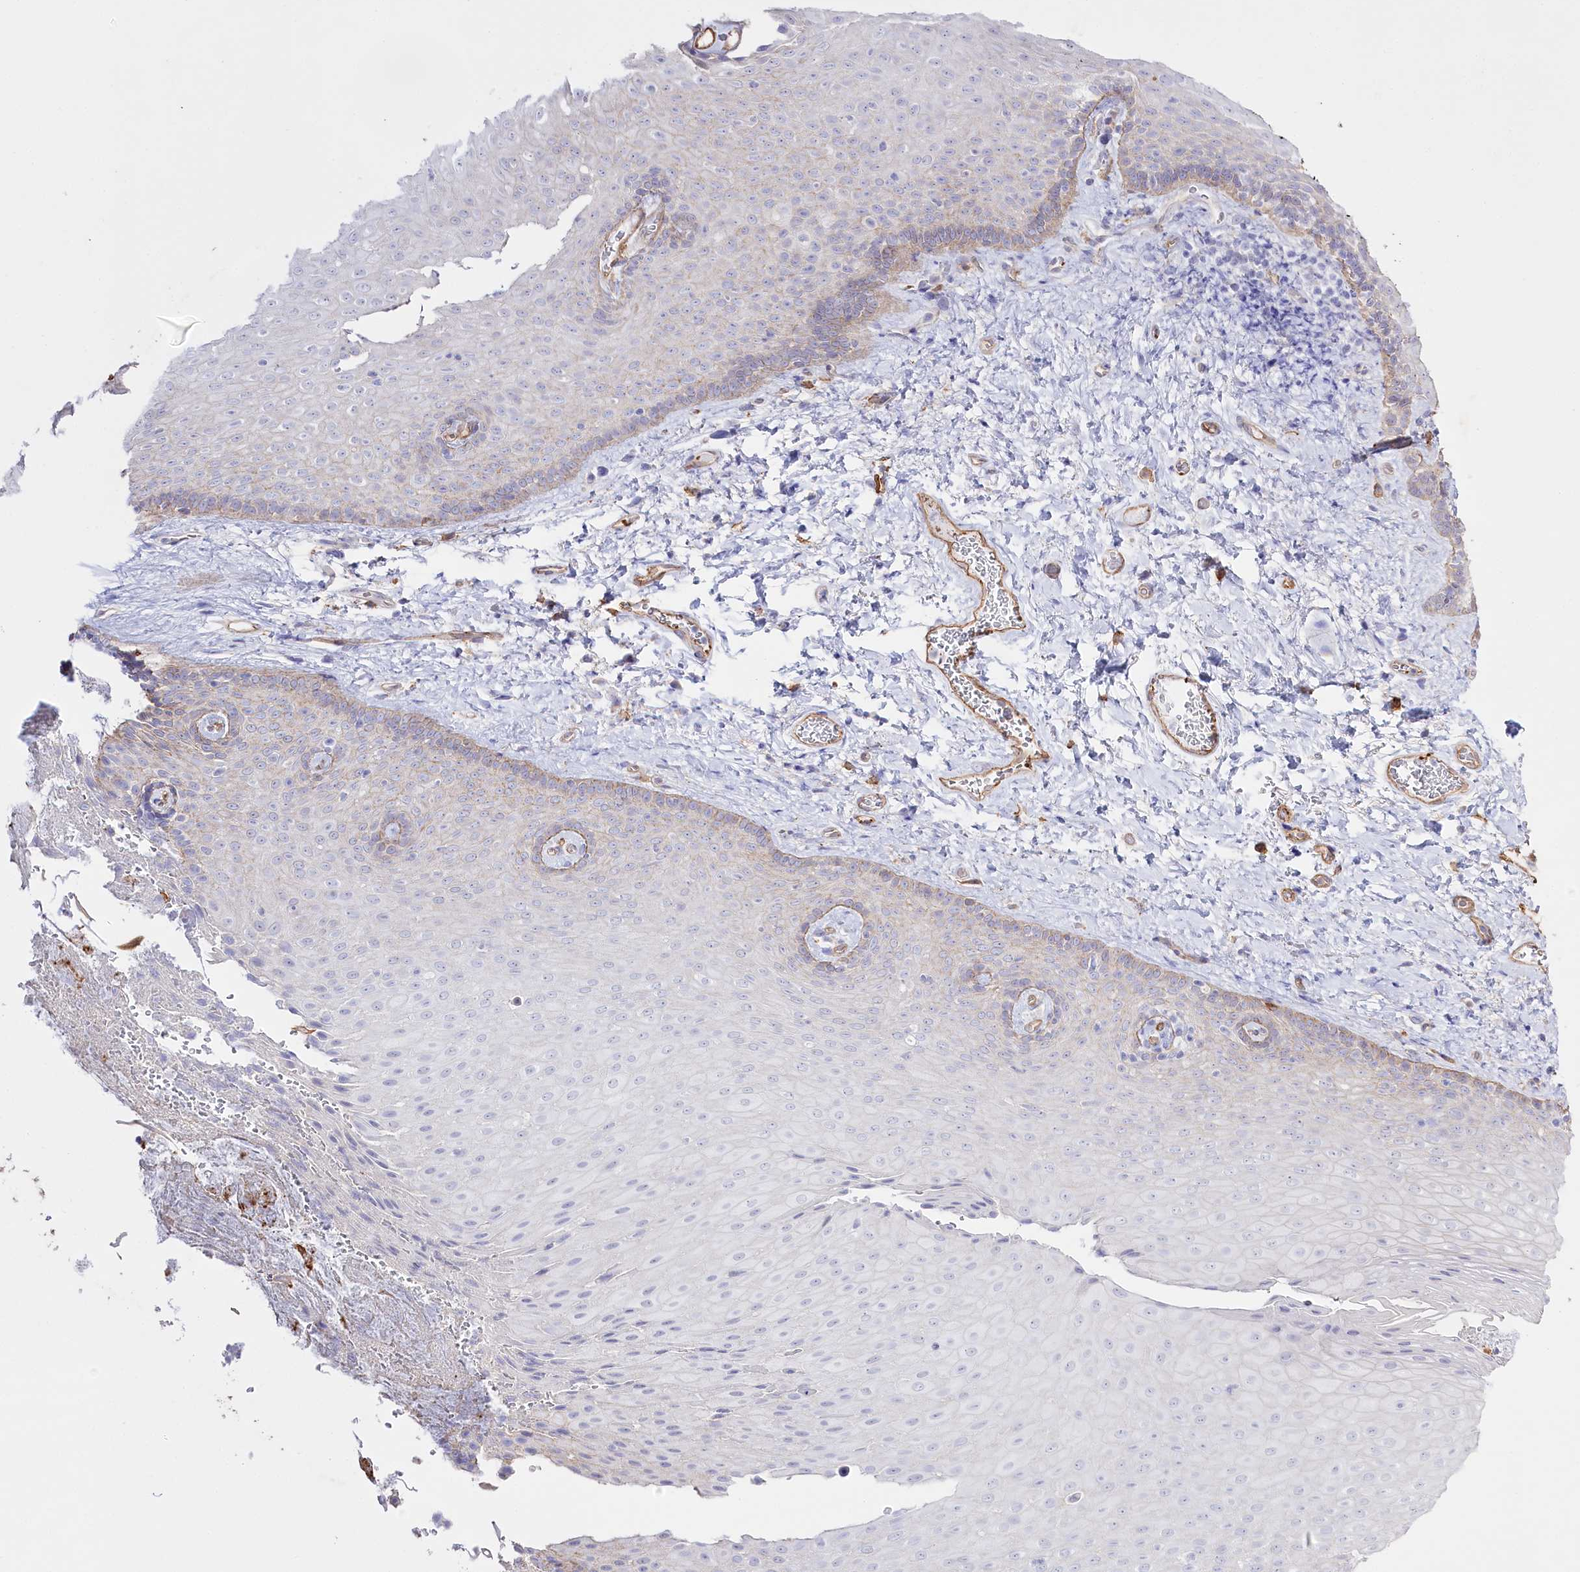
{"staining": {"intensity": "weak", "quantity": "25%-75%", "location": "cytoplasmic/membranous"}, "tissue": "skin", "cell_type": "Epidermal cells", "image_type": "normal", "snomed": [{"axis": "morphology", "description": "Normal tissue, NOS"}, {"axis": "topography", "description": "Anal"}], "caption": "Immunohistochemistry (IHC) photomicrograph of unremarkable skin: skin stained using immunohistochemistry (IHC) reveals low levels of weak protein expression localized specifically in the cytoplasmic/membranous of epidermal cells, appearing as a cytoplasmic/membranous brown color.", "gene": "SLC39A10", "patient": {"sex": "male", "age": 69}}